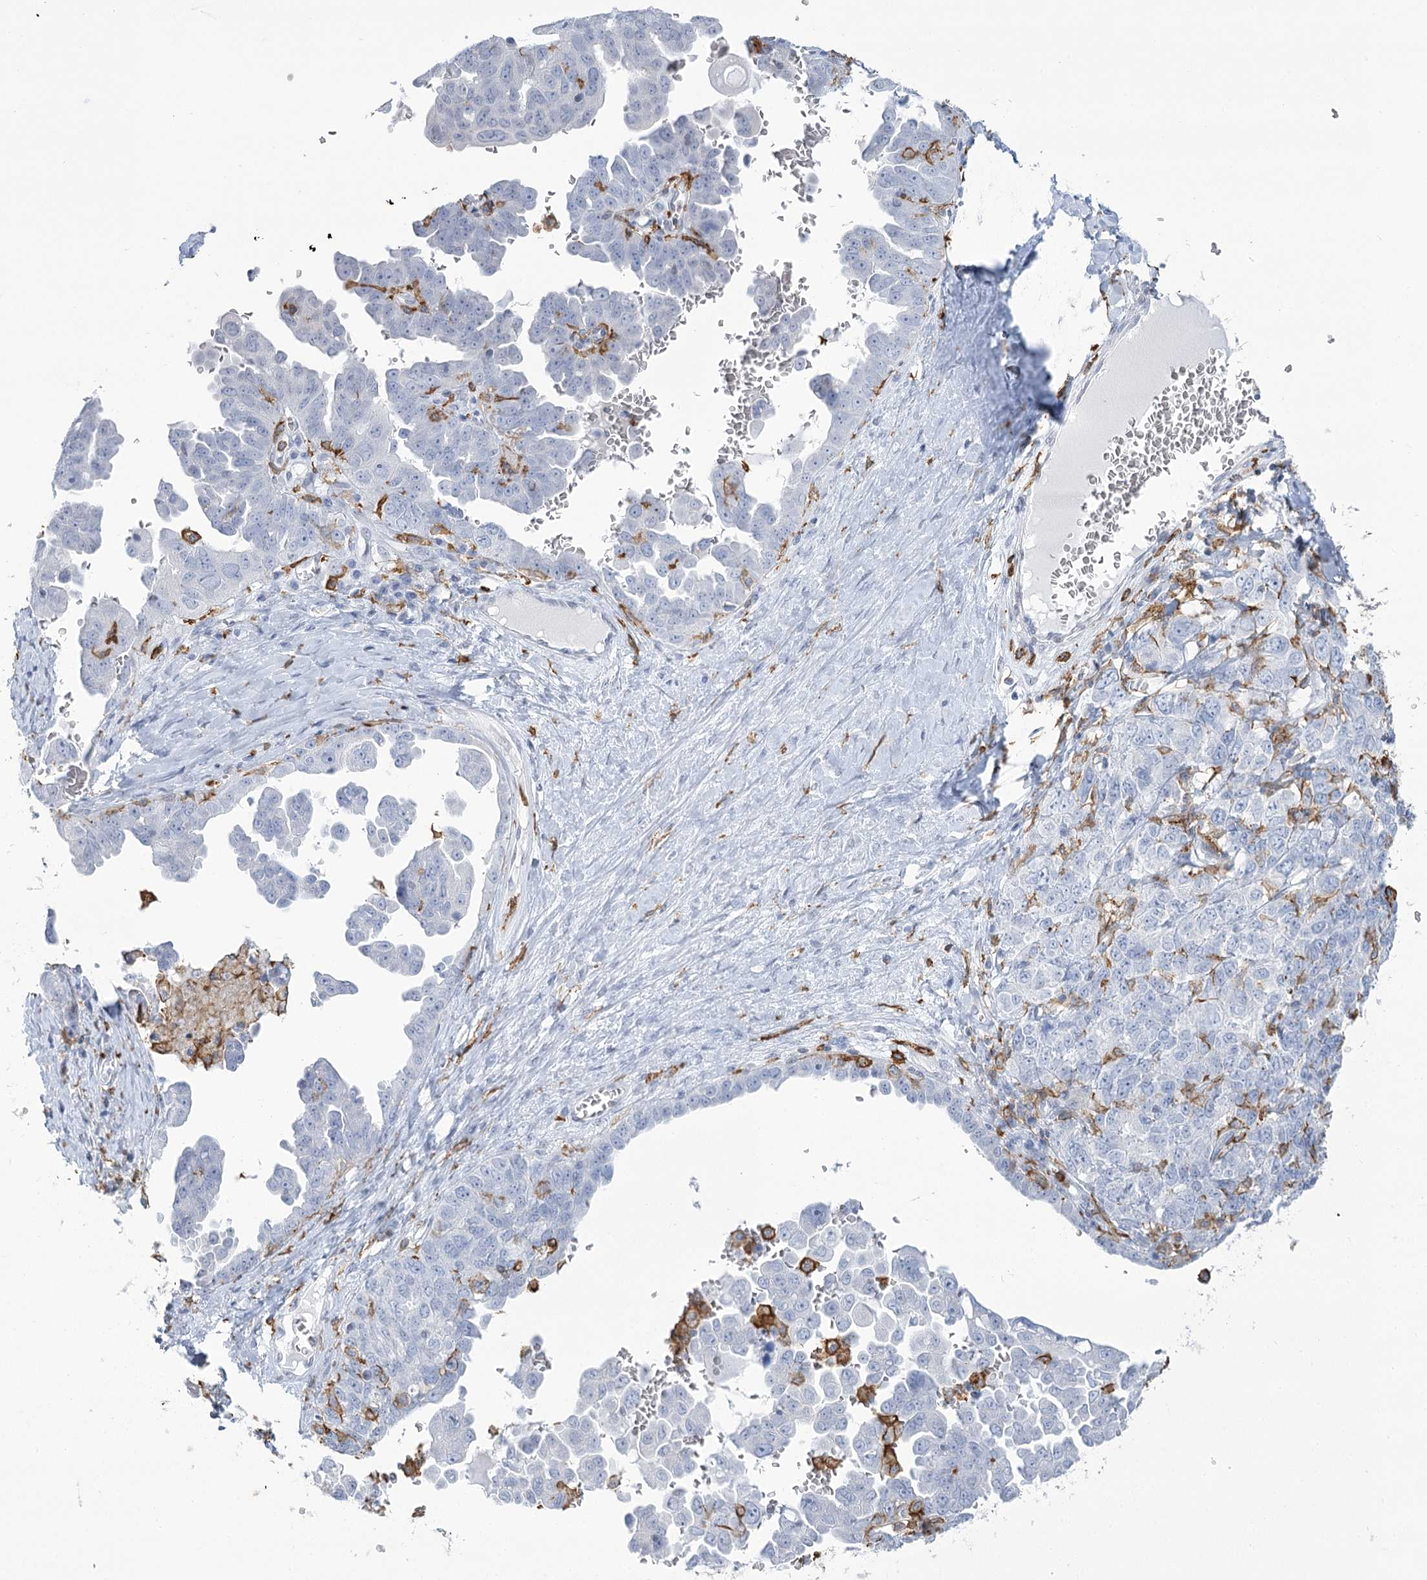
{"staining": {"intensity": "negative", "quantity": "none", "location": "none"}, "tissue": "ovarian cancer", "cell_type": "Tumor cells", "image_type": "cancer", "snomed": [{"axis": "morphology", "description": "Carcinoma, endometroid"}, {"axis": "topography", "description": "Ovary"}], "caption": "A high-resolution image shows immunohistochemistry (IHC) staining of endometroid carcinoma (ovarian), which displays no significant expression in tumor cells. The staining is performed using DAB (3,3'-diaminobenzidine) brown chromogen with nuclei counter-stained in using hematoxylin.", "gene": "C11orf1", "patient": {"sex": "female", "age": 62}}